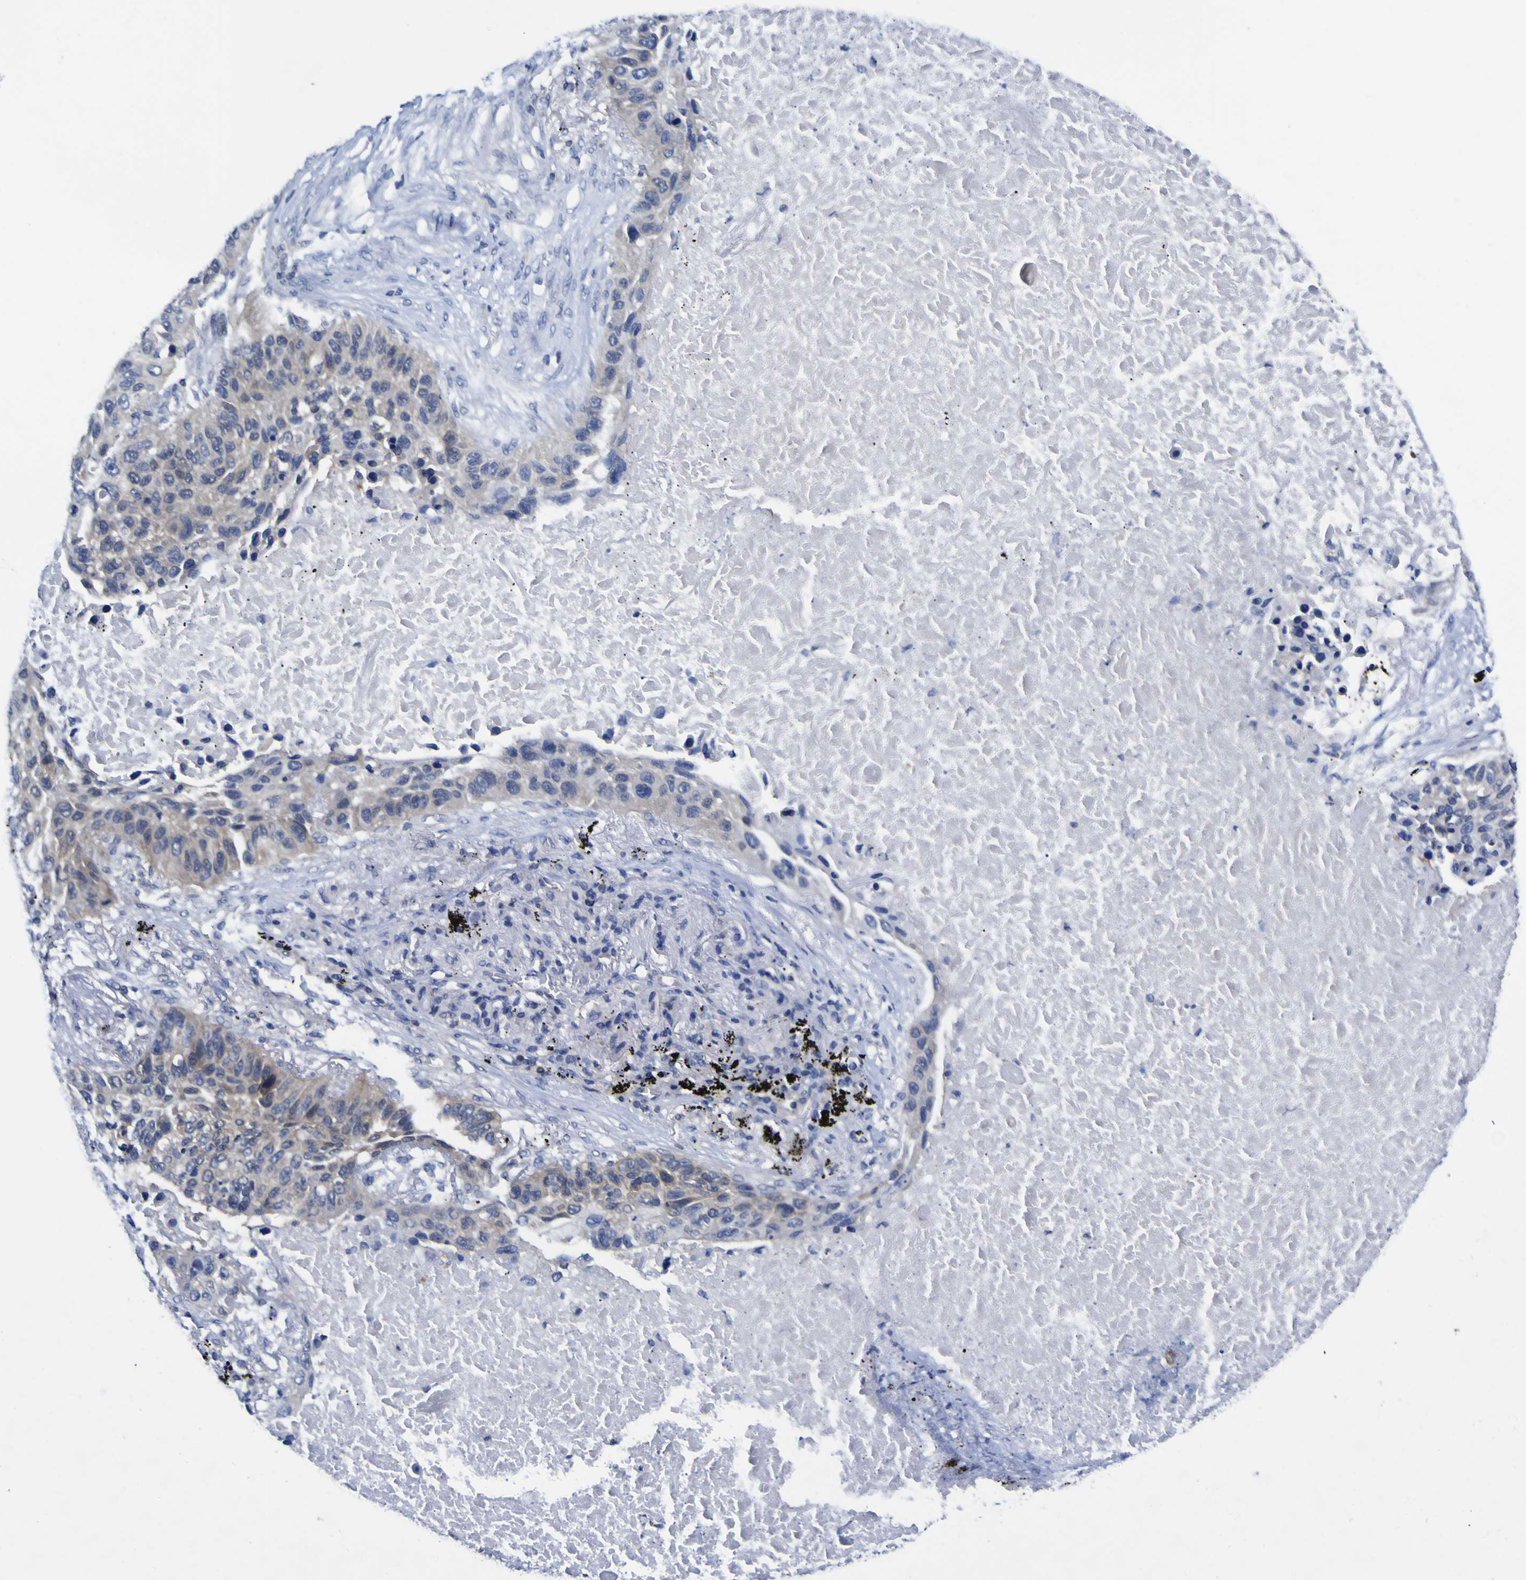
{"staining": {"intensity": "weak", "quantity": "<25%", "location": "cytoplasmic/membranous"}, "tissue": "lung cancer", "cell_type": "Tumor cells", "image_type": "cancer", "snomed": [{"axis": "morphology", "description": "Squamous cell carcinoma, NOS"}, {"axis": "topography", "description": "Lung"}], "caption": "DAB immunohistochemical staining of lung squamous cell carcinoma exhibits no significant expression in tumor cells.", "gene": "CASP6", "patient": {"sex": "male", "age": 57}}